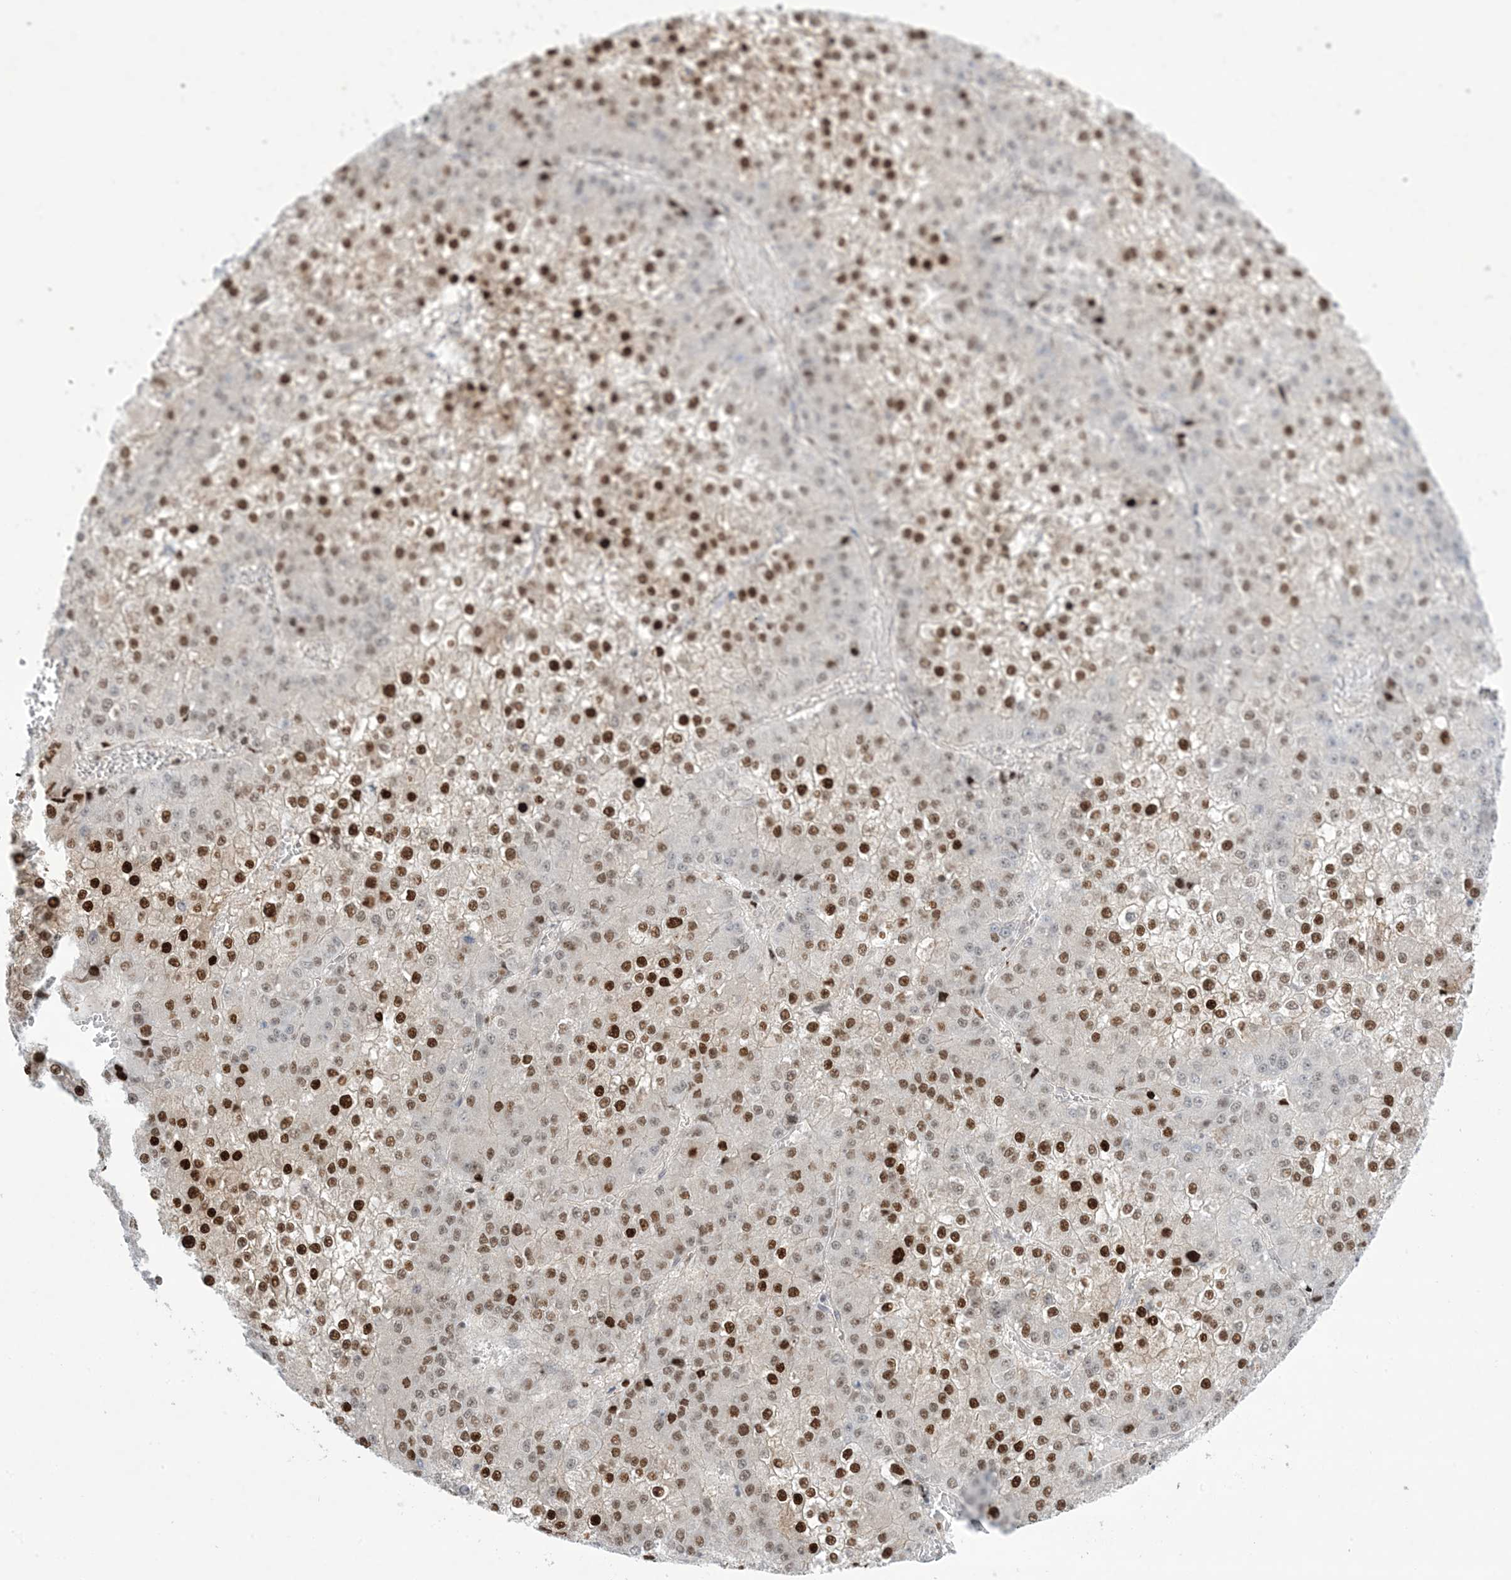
{"staining": {"intensity": "strong", "quantity": "25%-75%", "location": "nuclear"}, "tissue": "liver cancer", "cell_type": "Tumor cells", "image_type": "cancer", "snomed": [{"axis": "morphology", "description": "Carcinoma, Hepatocellular, NOS"}, {"axis": "topography", "description": "Liver"}], "caption": "This is an image of IHC staining of liver cancer, which shows strong positivity in the nuclear of tumor cells.", "gene": "TFPT", "patient": {"sex": "female", "age": 73}}